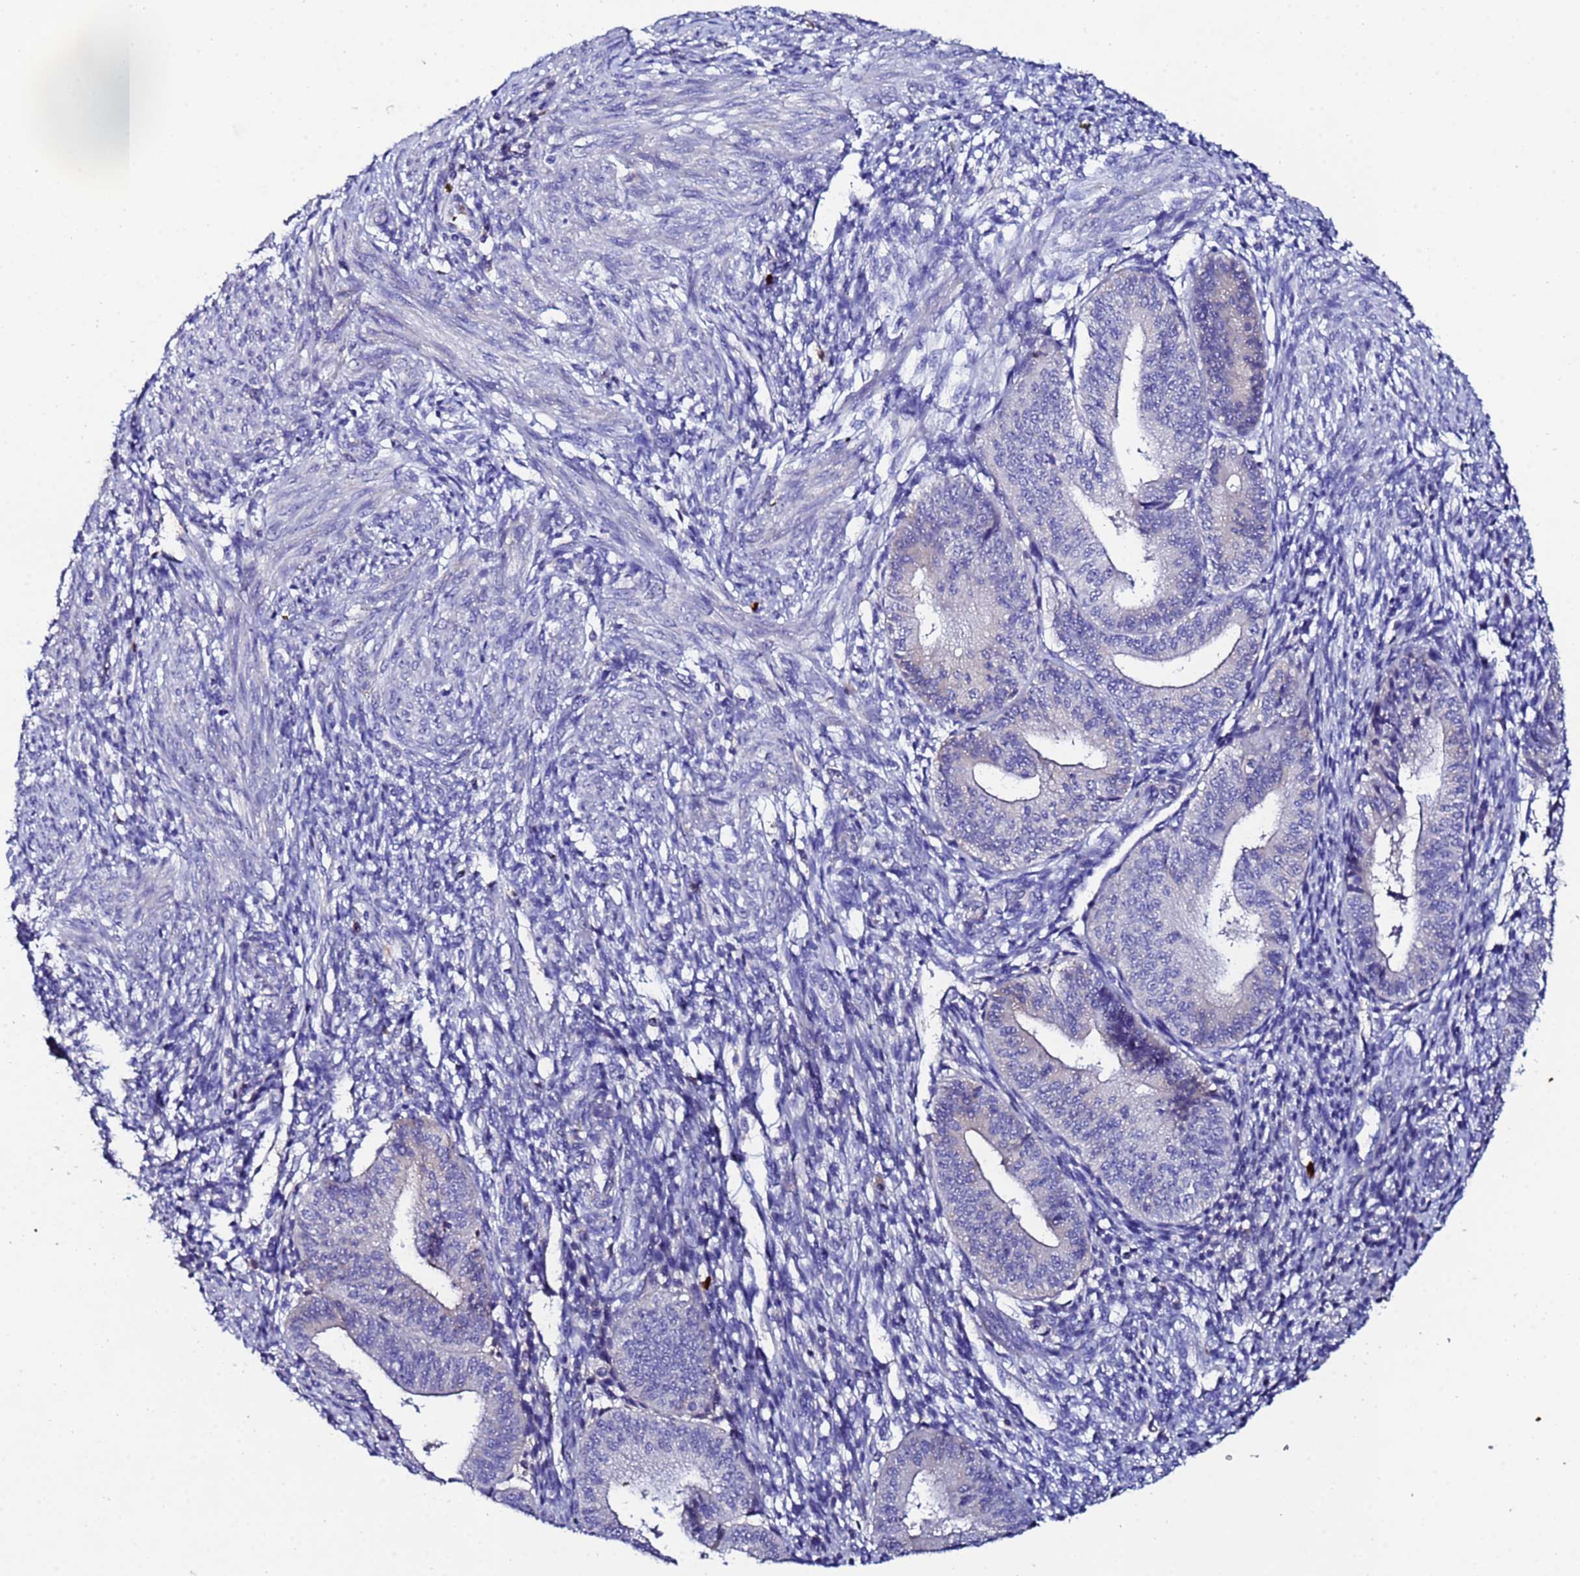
{"staining": {"intensity": "negative", "quantity": "none", "location": "none"}, "tissue": "endometrium", "cell_type": "Cells in endometrial stroma", "image_type": "normal", "snomed": [{"axis": "morphology", "description": "Normal tissue, NOS"}, {"axis": "topography", "description": "Endometrium"}], "caption": "Immunohistochemical staining of benign endometrium reveals no significant expression in cells in endometrial stroma. Brightfield microscopy of immunohistochemistry (IHC) stained with DAB (brown) and hematoxylin (blue), captured at high magnification.", "gene": "TUBAL3", "patient": {"sex": "female", "age": 34}}